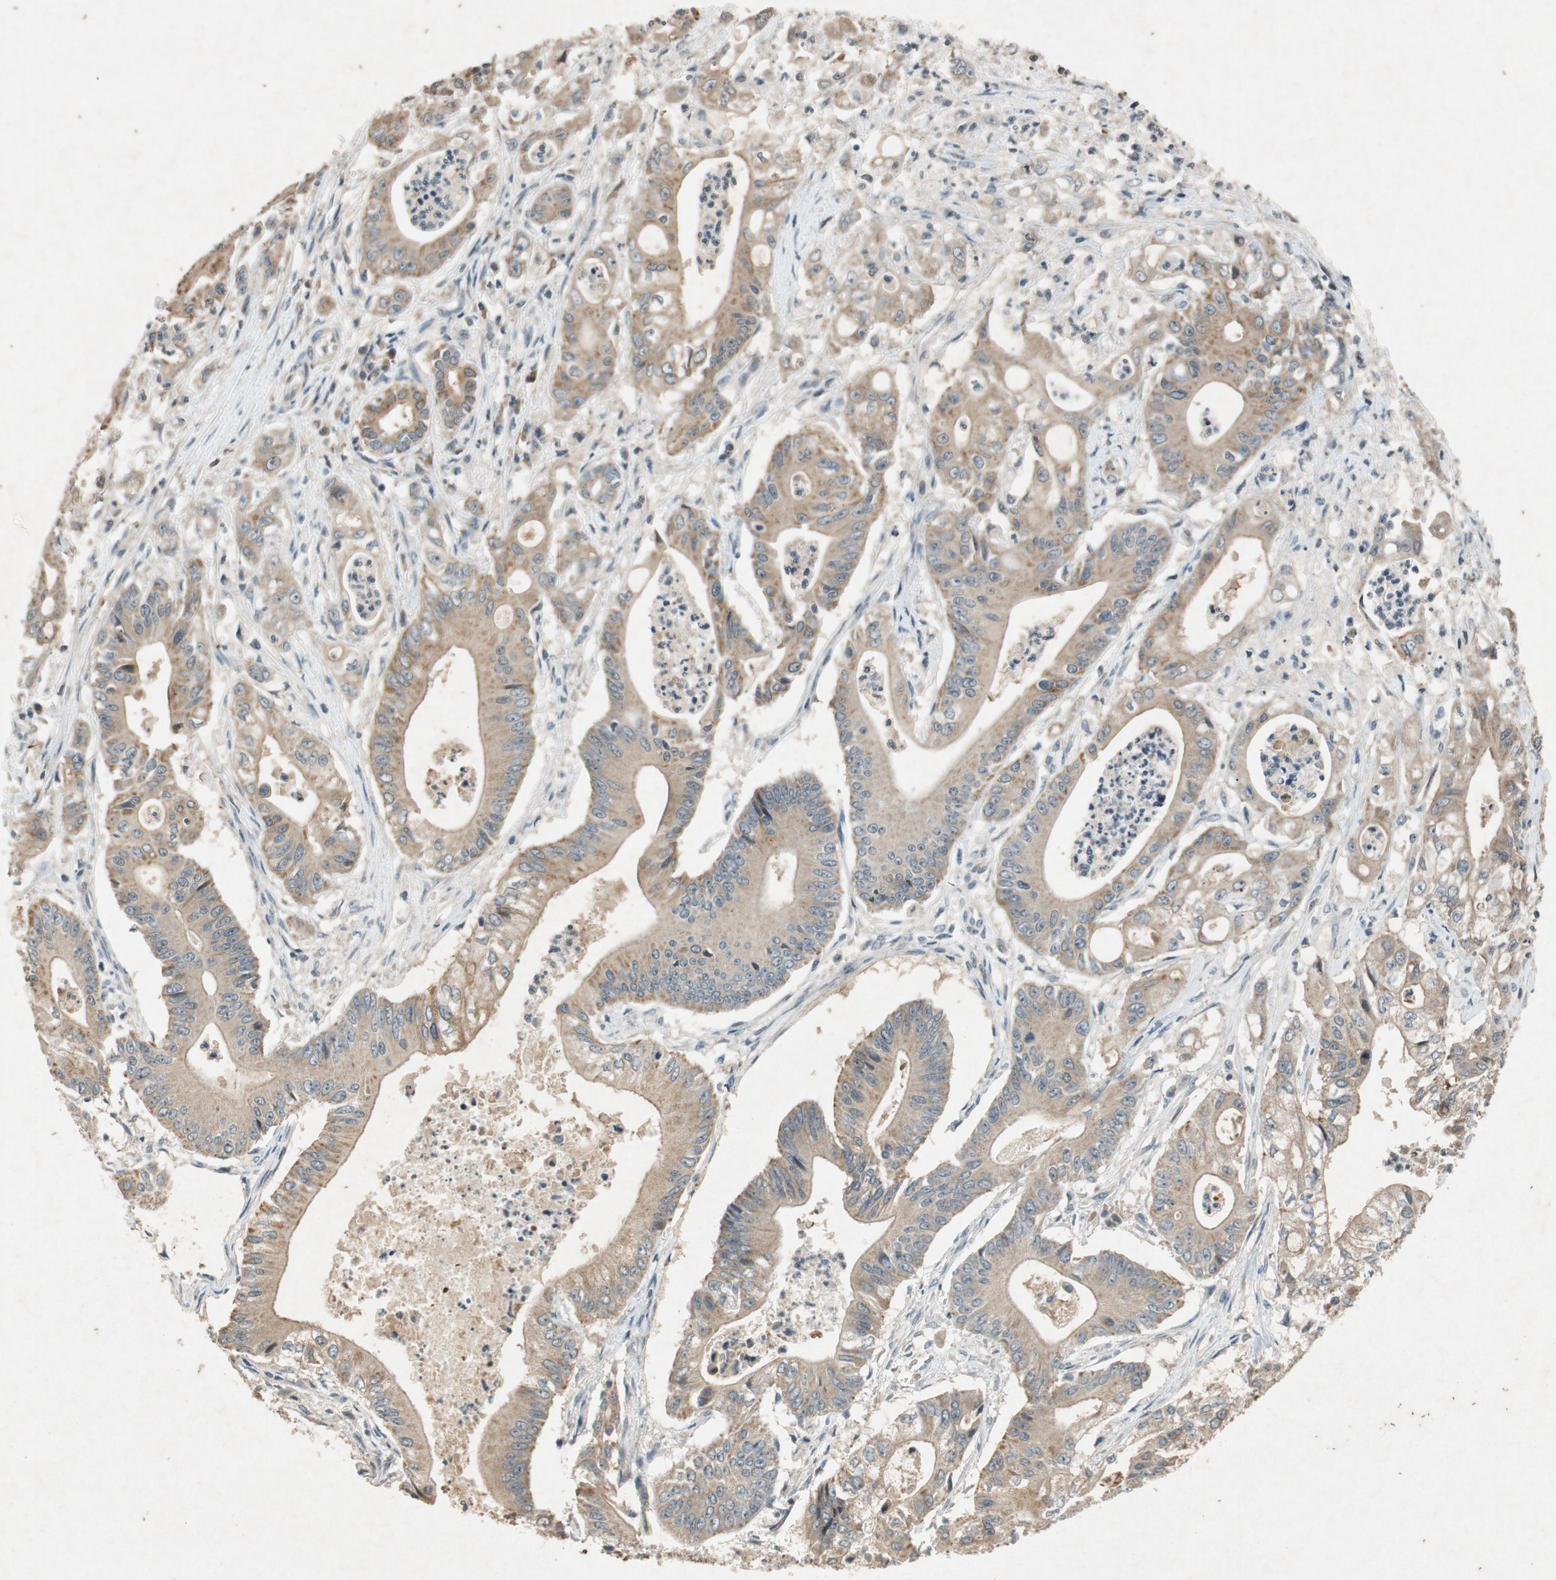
{"staining": {"intensity": "moderate", "quantity": ">75%", "location": "cytoplasmic/membranous"}, "tissue": "pancreatic cancer", "cell_type": "Tumor cells", "image_type": "cancer", "snomed": [{"axis": "morphology", "description": "Normal tissue, NOS"}, {"axis": "topography", "description": "Lymph node"}], "caption": "Protein staining exhibits moderate cytoplasmic/membranous positivity in about >75% of tumor cells in pancreatic cancer.", "gene": "ATP2C1", "patient": {"sex": "male", "age": 62}}